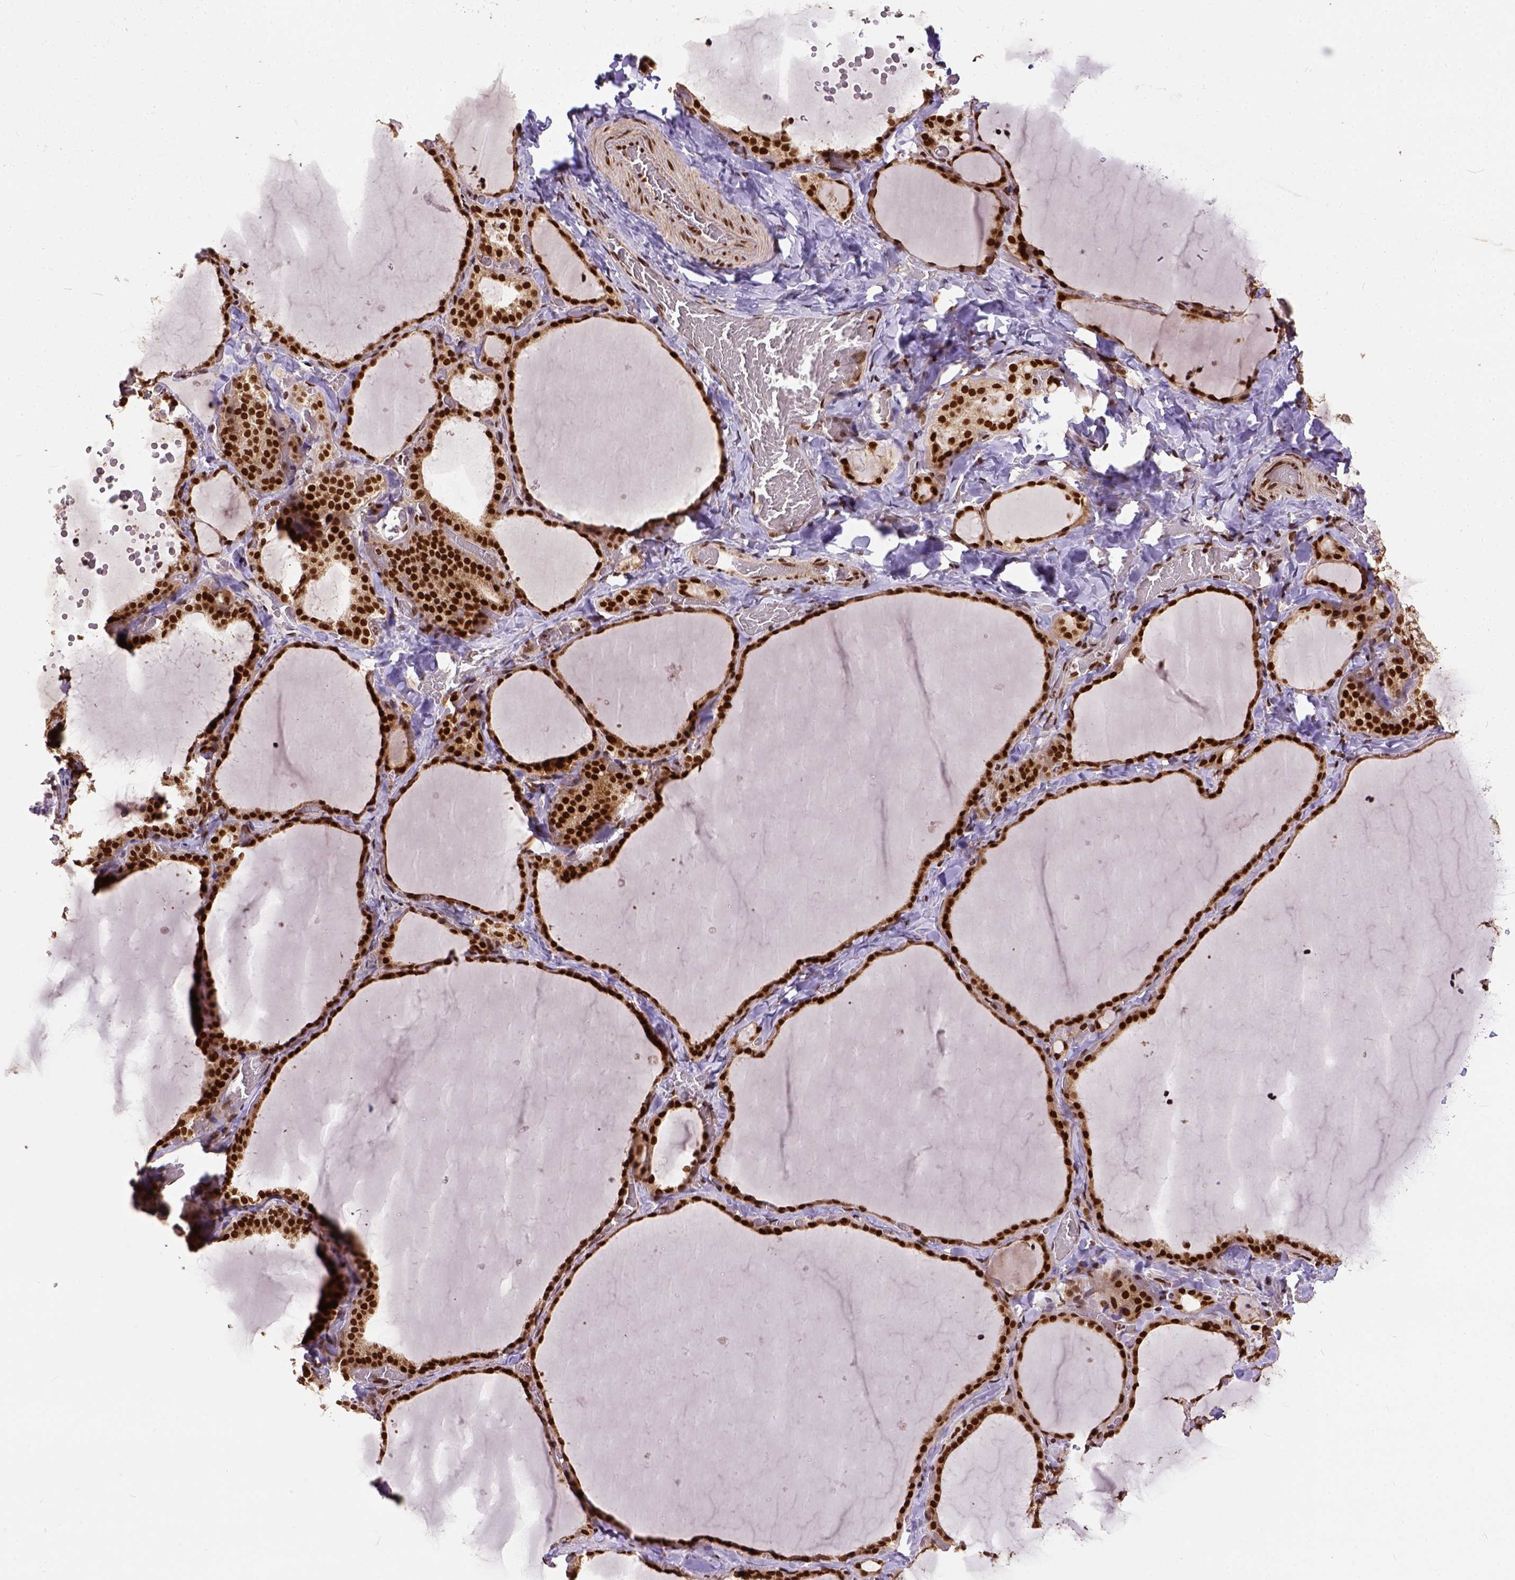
{"staining": {"intensity": "strong", "quantity": ">75%", "location": "nuclear"}, "tissue": "thyroid gland", "cell_type": "Glandular cells", "image_type": "normal", "snomed": [{"axis": "morphology", "description": "Normal tissue, NOS"}, {"axis": "topography", "description": "Thyroid gland"}], "caption": "DAB (3,3'-diaminobenzidine) immunohistochemical staining of unremarkable human thyroid gland reveals strong nuclear protein staining in about >75% of glandular cells. The protein of interest is stained brown, and the nuclei are stained in blue (DAB IHC with brightfield microscopy, high magnification).", "gene": "NACC1", "patient": {"sex": "female", "age": 22}}